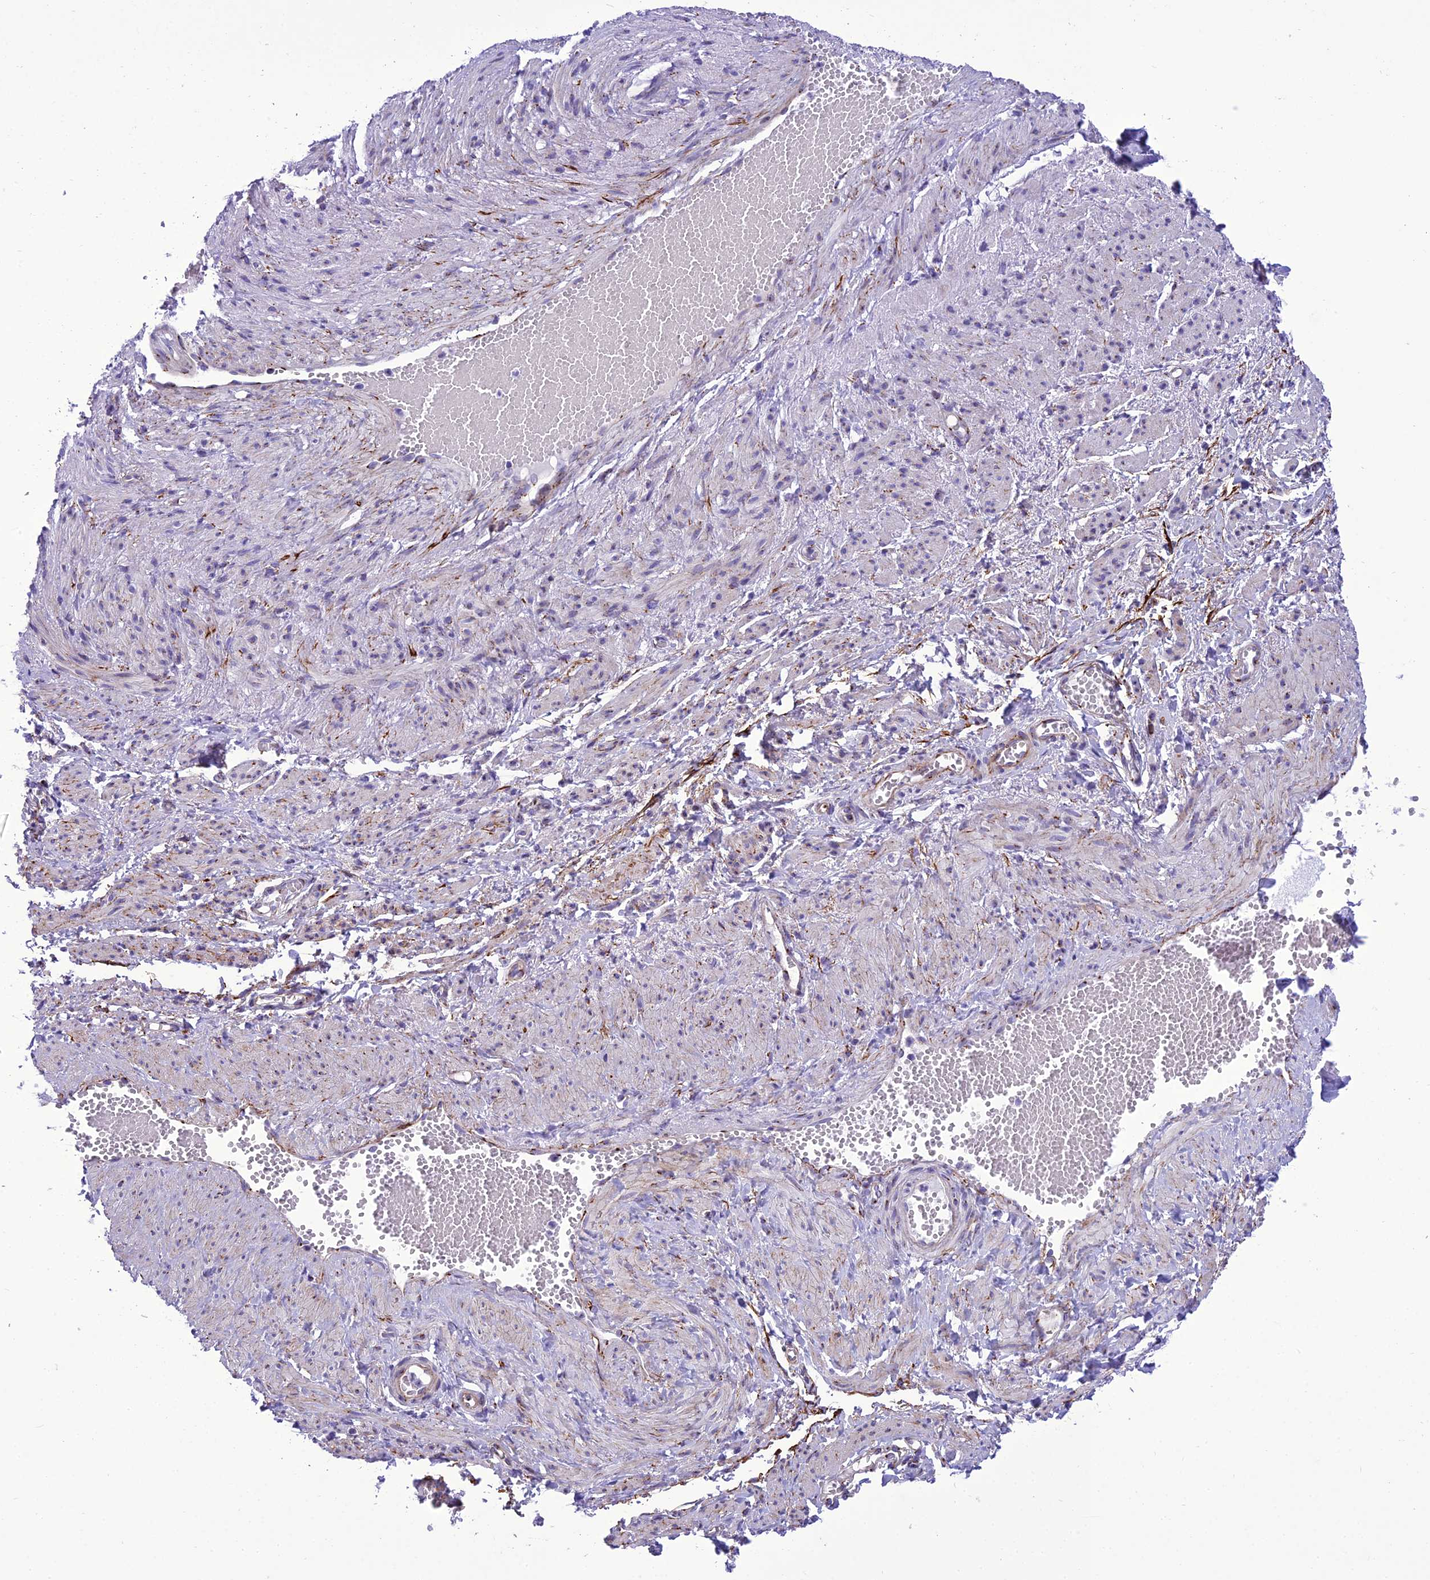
{"staining": {"intensity": "negative", "quantity": "none", "location": "none"}, "tissue": "soft tissue", "cell_type": "Chondrocytes", "image_type": "normal", "snomed": [{"axis": "morphology", "description": "Normal tissue, NOS"}, {"axis": "topography", "description": "Smooth muscle"}, {"axis": "topography", "description": "Peripheral nerve tissue"}], "caption": "Immunohistochemistry of normal soft tissue reveals no positivity in chondrocytes. (DAB immunohistochemistry, high magnification).", "gene": "GOLM2", "patient": {"sex": "female", "age": 39}}